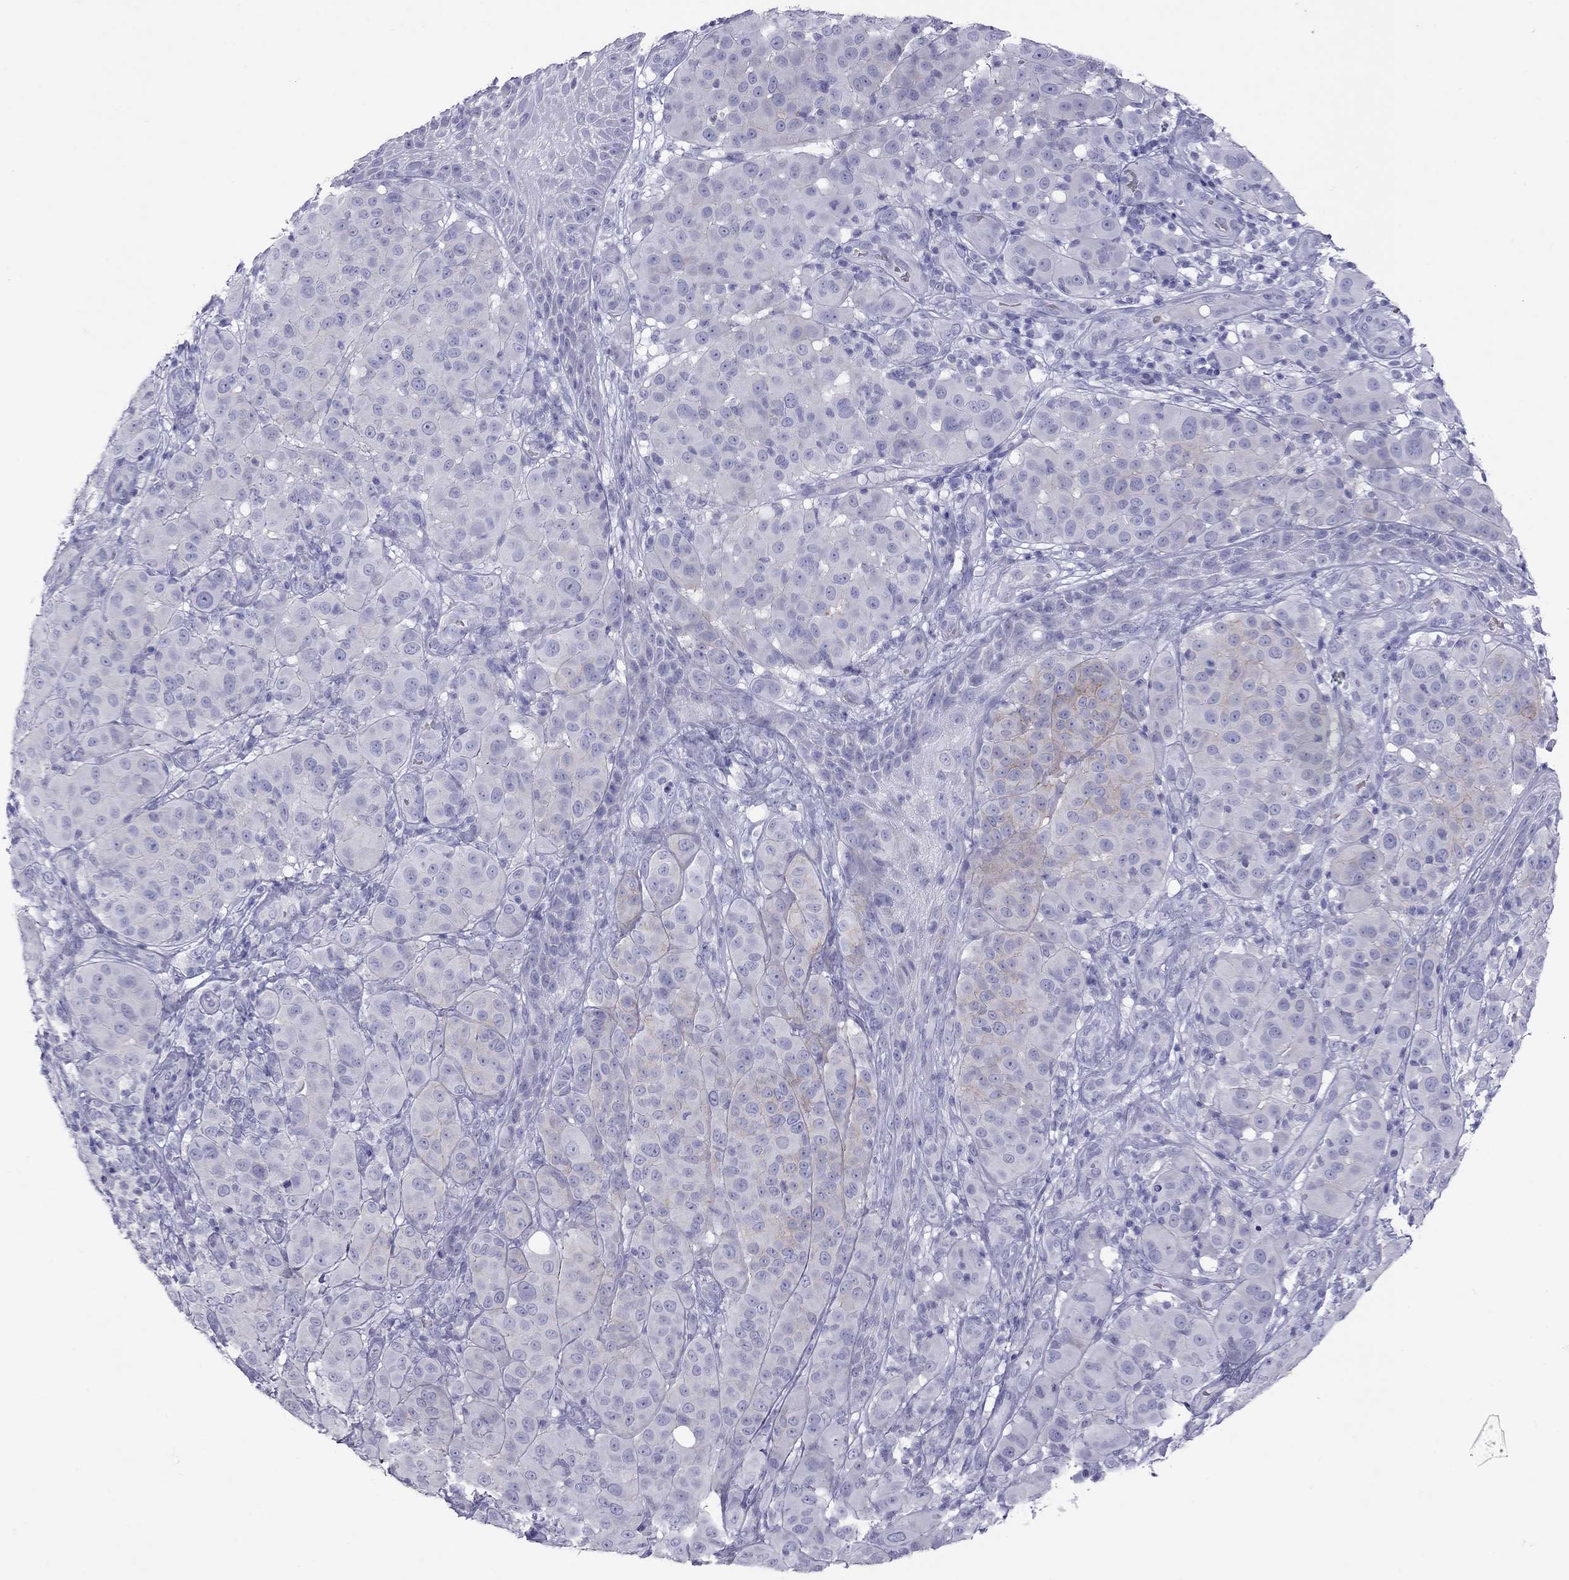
{"staining": {"intensity": "moderate", "quantity": "<25%", "location": "cytoplasmic/membranous"}, "tissue": "melanoma", "cell_type": "Tumor cells", "image_type": "cancer", "snomed": [{"axis": "morphology", "description": "Malignant melanoma, NOS"}, {"axis": "topography", "description": "Skin"}], "caption": "Tumor cells exhibit moderate cytoplasmic/membranous staining in approximately <25% of cells in melanoma.", "gene": "MUC16", "patient": {"sex": "female", "age": 87}}